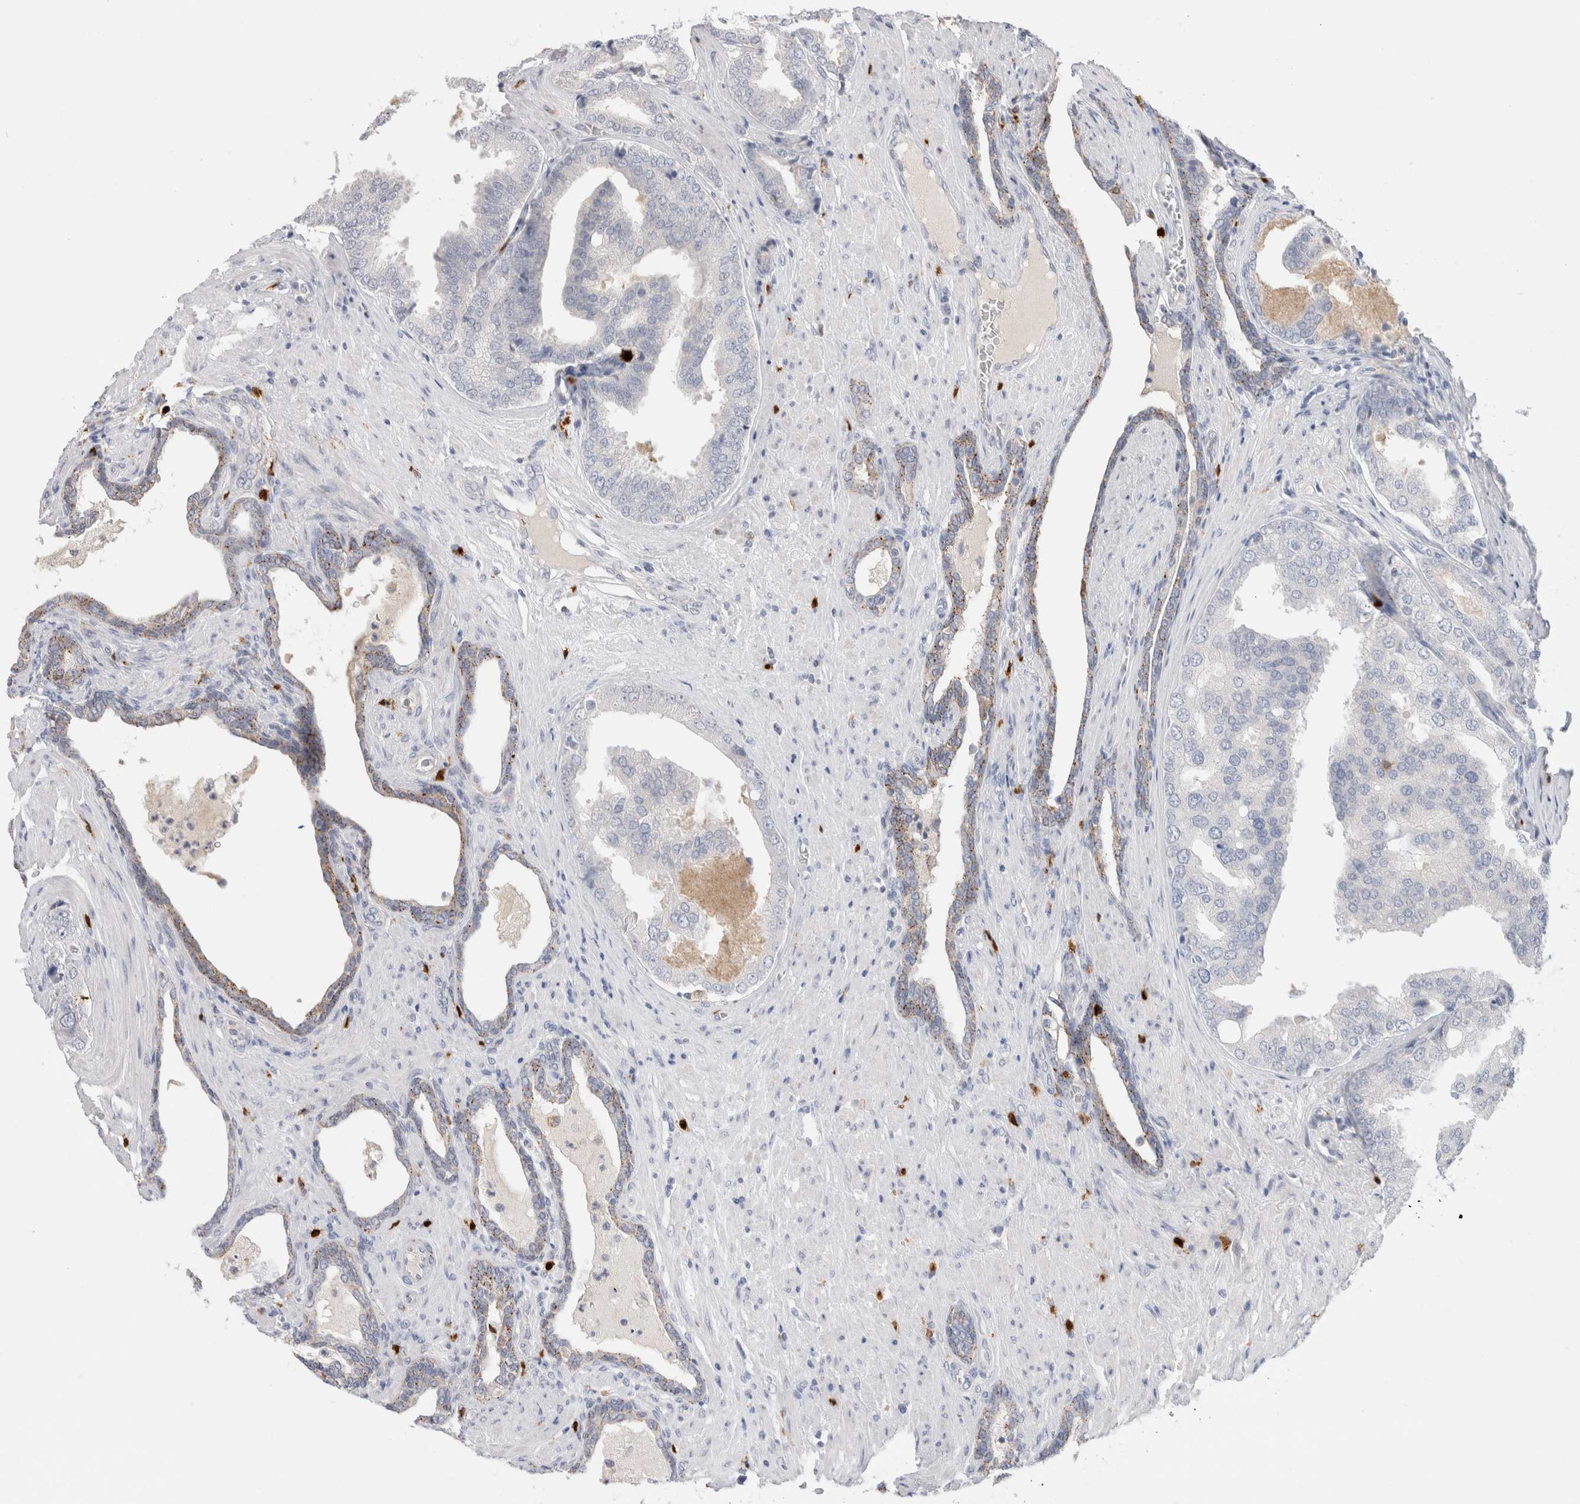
{"staining": {"intensity": "weak", "quantity": "<25%", "location": "cytoplasmic/membranous"}, "tissue": "prostate cancer", "cell_type": "Tumor cells", "image_type": "cancer", "snomed": [{"axis": "morphology", "description": "Adenocarcinoma, High grade"}, {"axis": "topography", "description": "Prostate"}], "caption": "Tumor cells show no significant positivity in adenocarcinoma (high-grade) (prostate).", "gene": "HPGDS", "patient": {"sex": "male", "age": 50}}